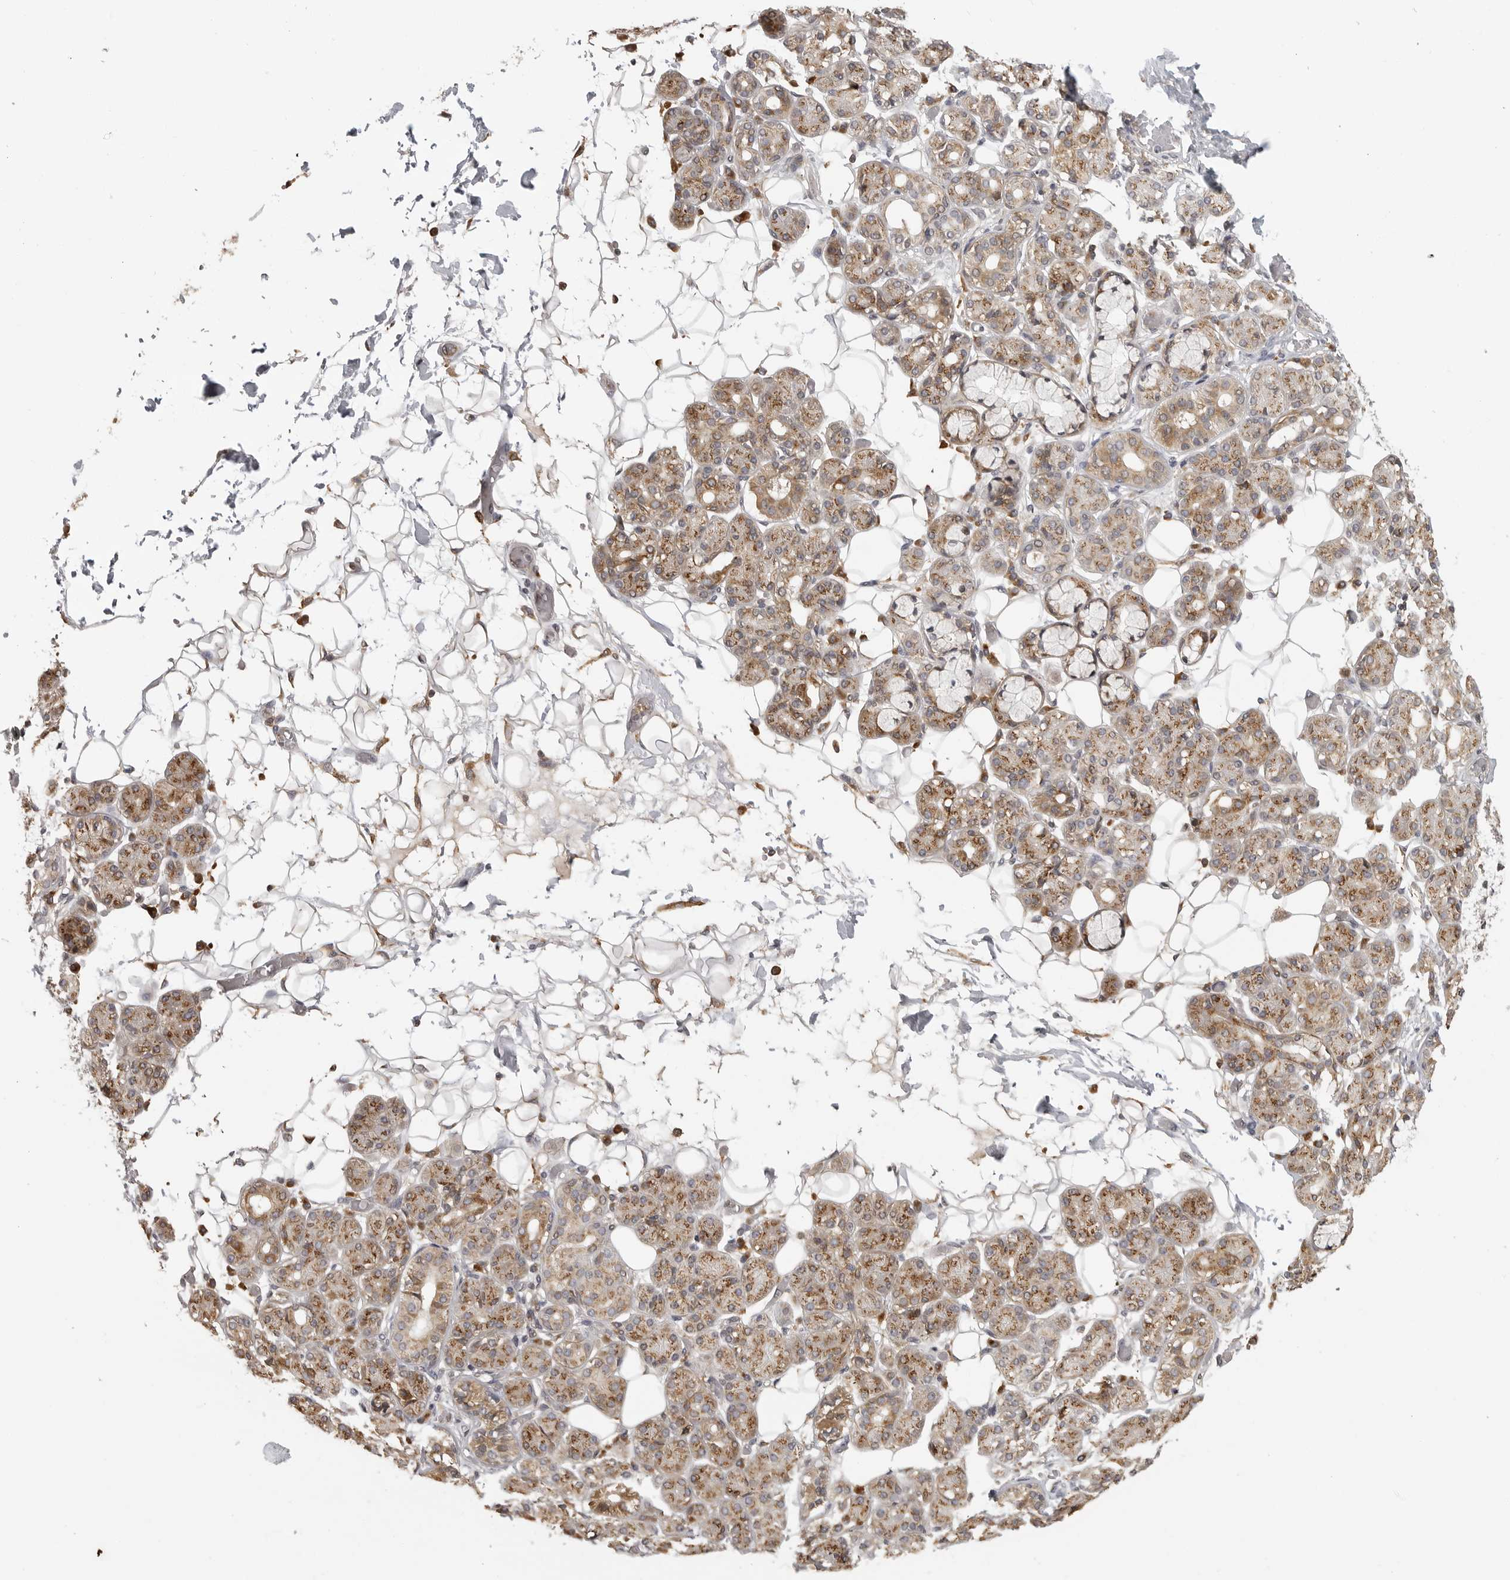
{"staining": {"intensity": "moderate", "quantity": "25%-75%", "location": "cytoplasmic/membranous"}, "tissue": "salivary gland", "cell_type": "Glandular cells", "image_type": "normal", "snomed": [{"axis": "morphology", "description": "Normal tissue, NOS"}, {"axis": "topography", "description": "Salivary gland"}], "caption": "High-power microscopy captured an immunohistochemistry micrograph of unremarkable salivary gland, revealing moderate cytoplasmic/membranous staining in about 25%-75% of glandular cells.", "gene": "IDO1", "patient": {"sex": "male", "age": 63}}